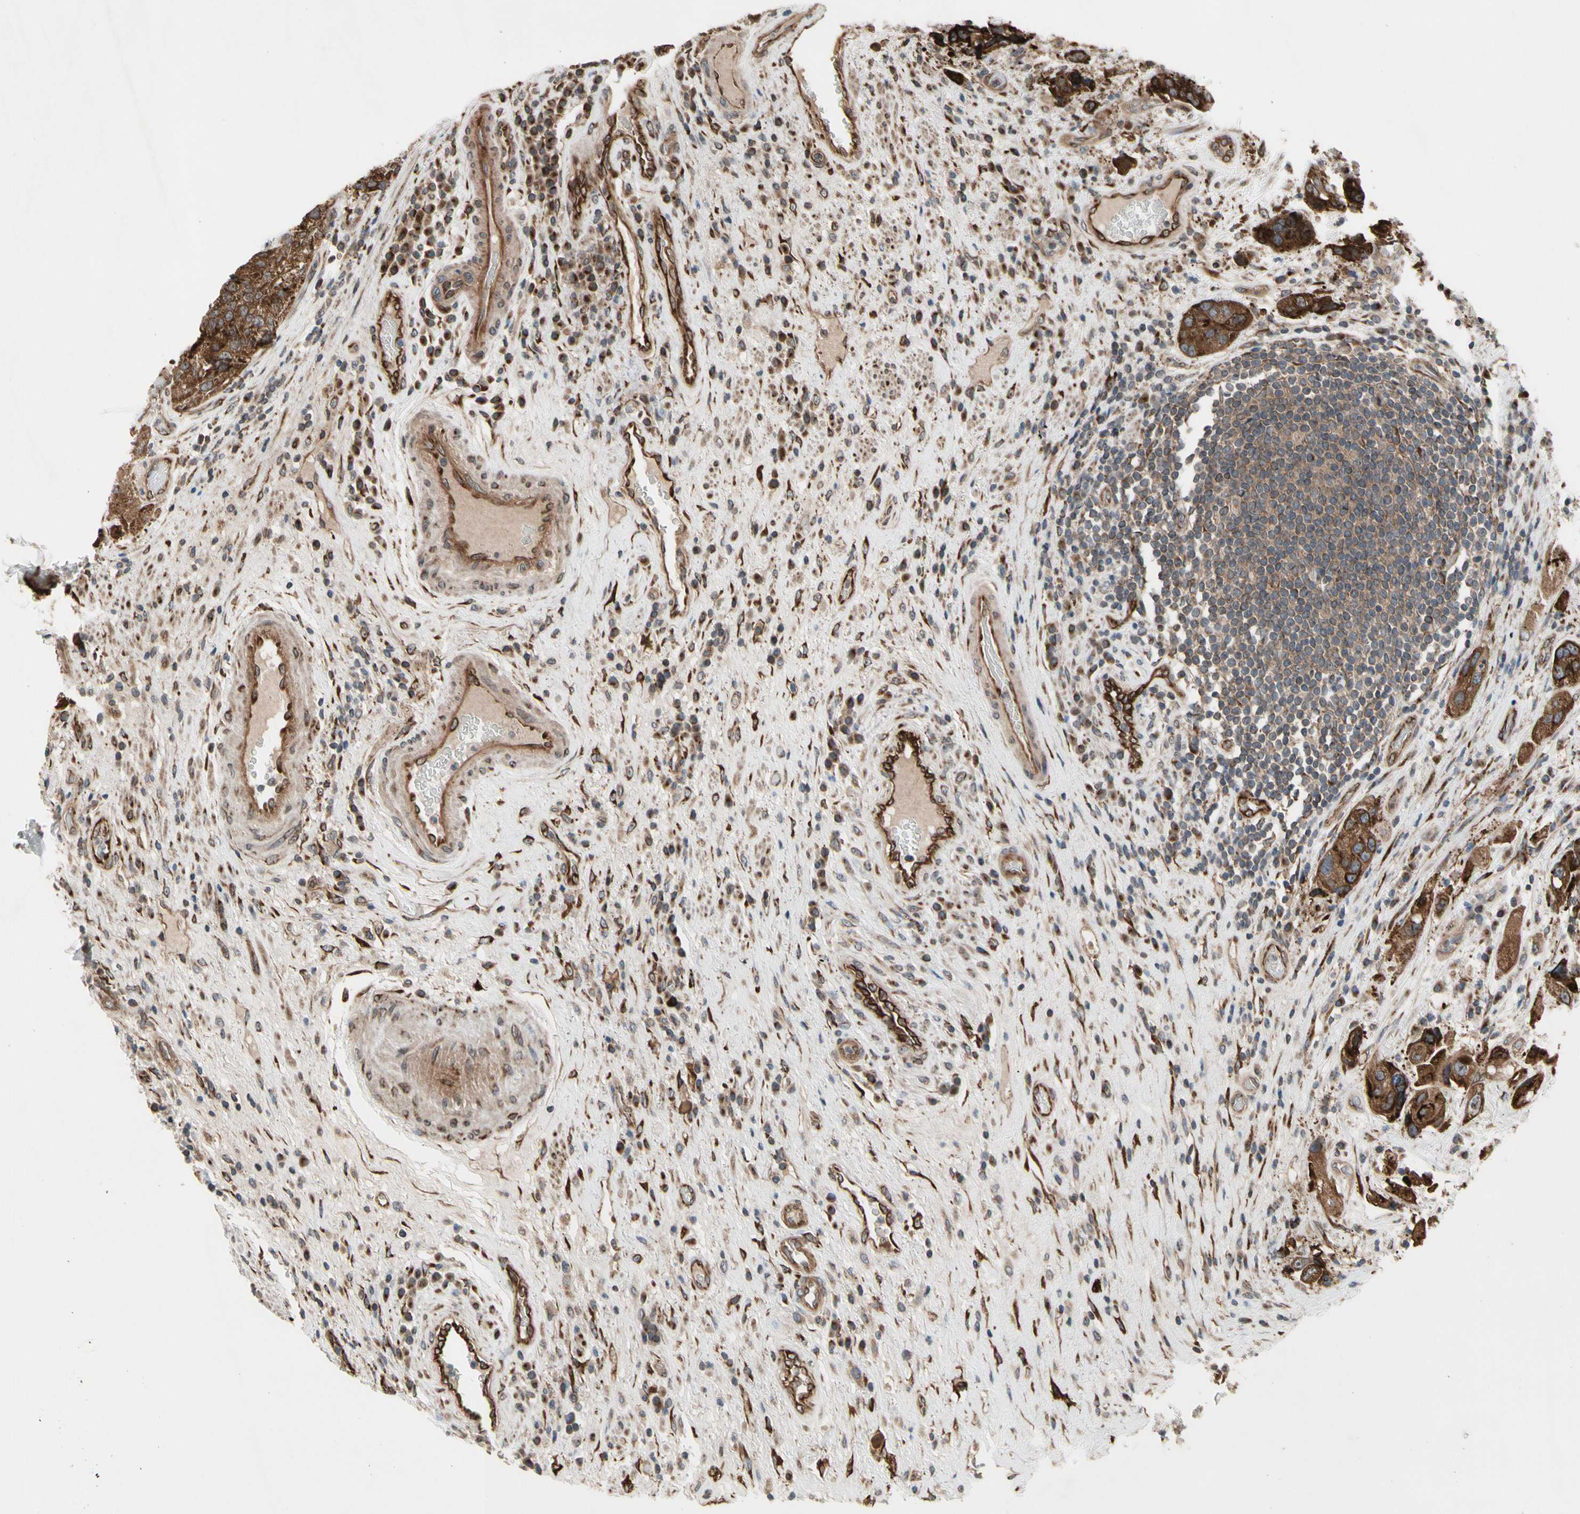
{"staining": {"intensity": "strong", "quantity": ">75%", "location": "cytoplasmic/membranous"}, "tissue": "urothelial cancer", "cell_type": "Tumor cells", "image_type": "cancer", "snomed": [{"axis": "morphology", "description": "Urothelial carcinoma, High grade"}, {"axis": "topography", "description": "Urinary bladder"}], "caption": "Immunohistochemical staining of urothelial cancer displays high levels of strong cytoplasmic/membranous expression in approximately >75% of tumor cells.", "gene": "SLC39A9", "patient": {"sex": "female", "age": 64}}